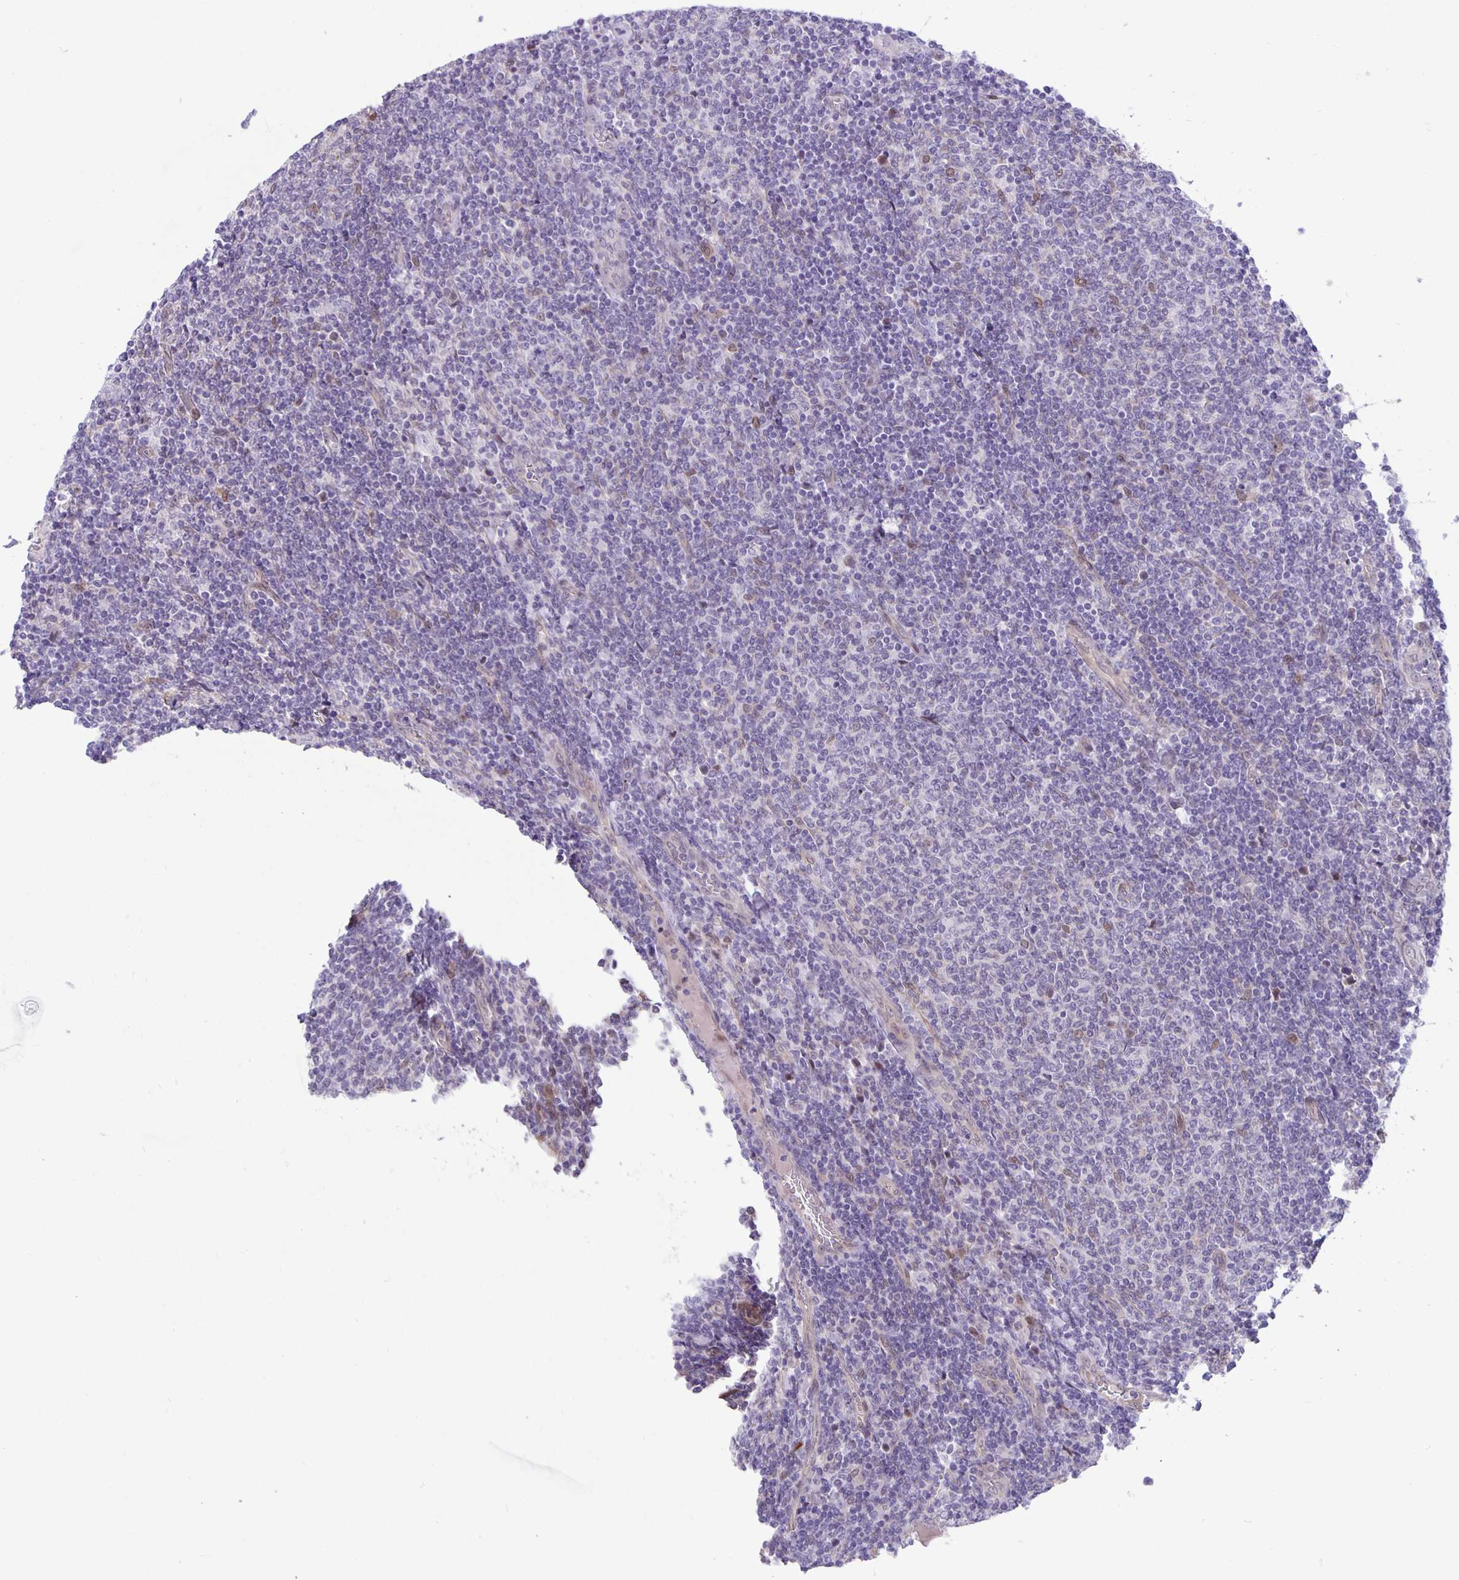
{"staining": {"intensity": "negative", "quantity": "none", "location": "none"}, "tissue": "lymphoma", "cell_type": "Tumor cells", "image_type": "cancer", "snomed": [{"axis": "morphology", "description": "Malignant lymphoma, non-Hodgkin's type, Low grade"}, {"axis": "topography", "description": "Lymph node"}], "caption": "Immunohistochemical staining of human malignant lymphoma, non-Hodgkin's type (low-grade) displays no significant expression in tumor cells. (DAB (3,3'-diaminobenzidine) immunohistochemistry, high magnification).", "gene": "TAX1BP3", "patient": {"sex": "male", "age": 52}}